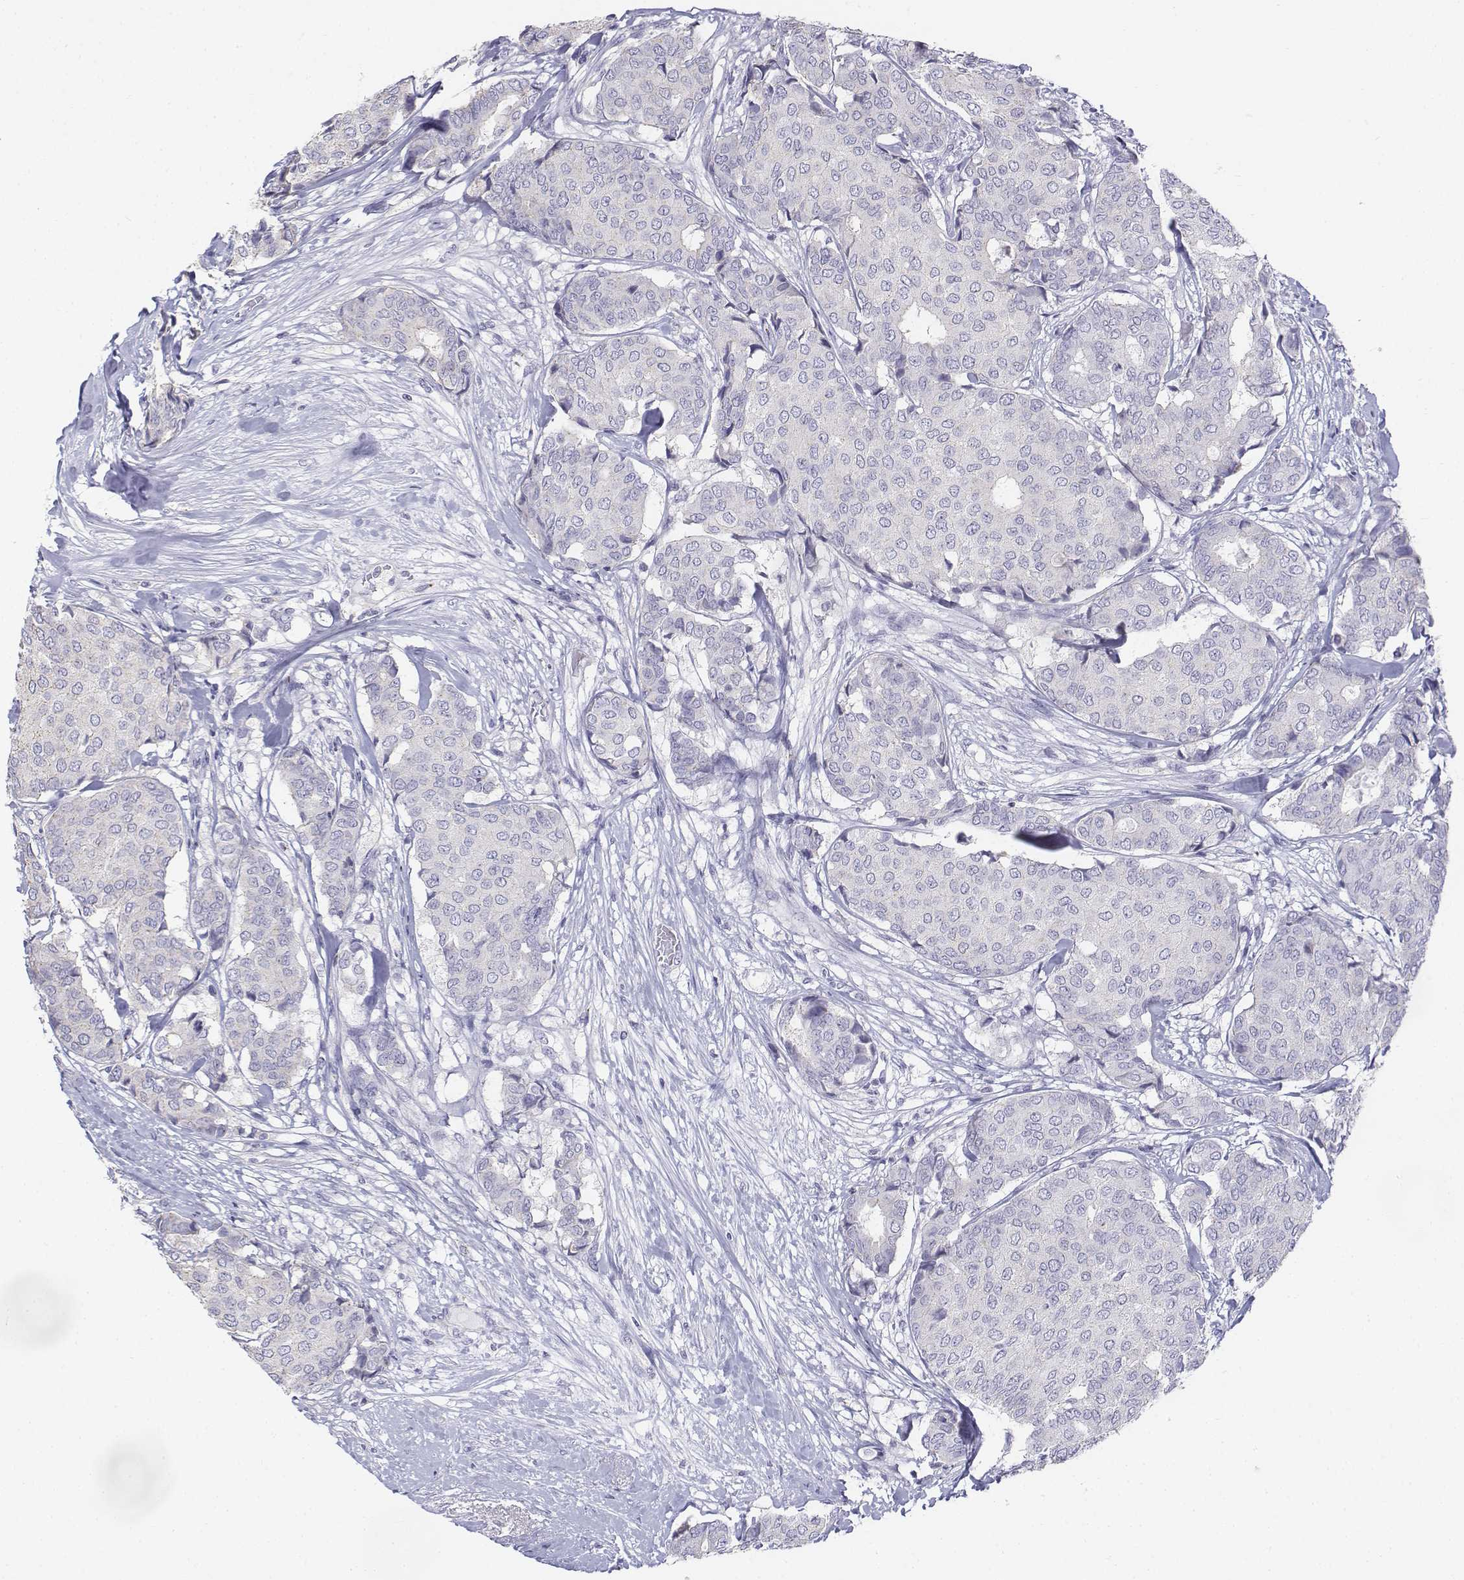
{"staining": {"intensity": "negative", "quantity": "none", "location": "none"}, "tissue": "breast cancer", "cell_type": "Tumor cells", "image_type": "cancer", "snomed": [{"axis": "morphology", "description": "Duct carcinoma"}, {"axis": "topography", "description": "Breast"}], "caption": "Breast cancer (invasive ductal carcinoma) stained for a protein using IHC exhibits no staining tumor cells.", "gene": "LGSN", "patient": {"sex": "female", "age": 75}}